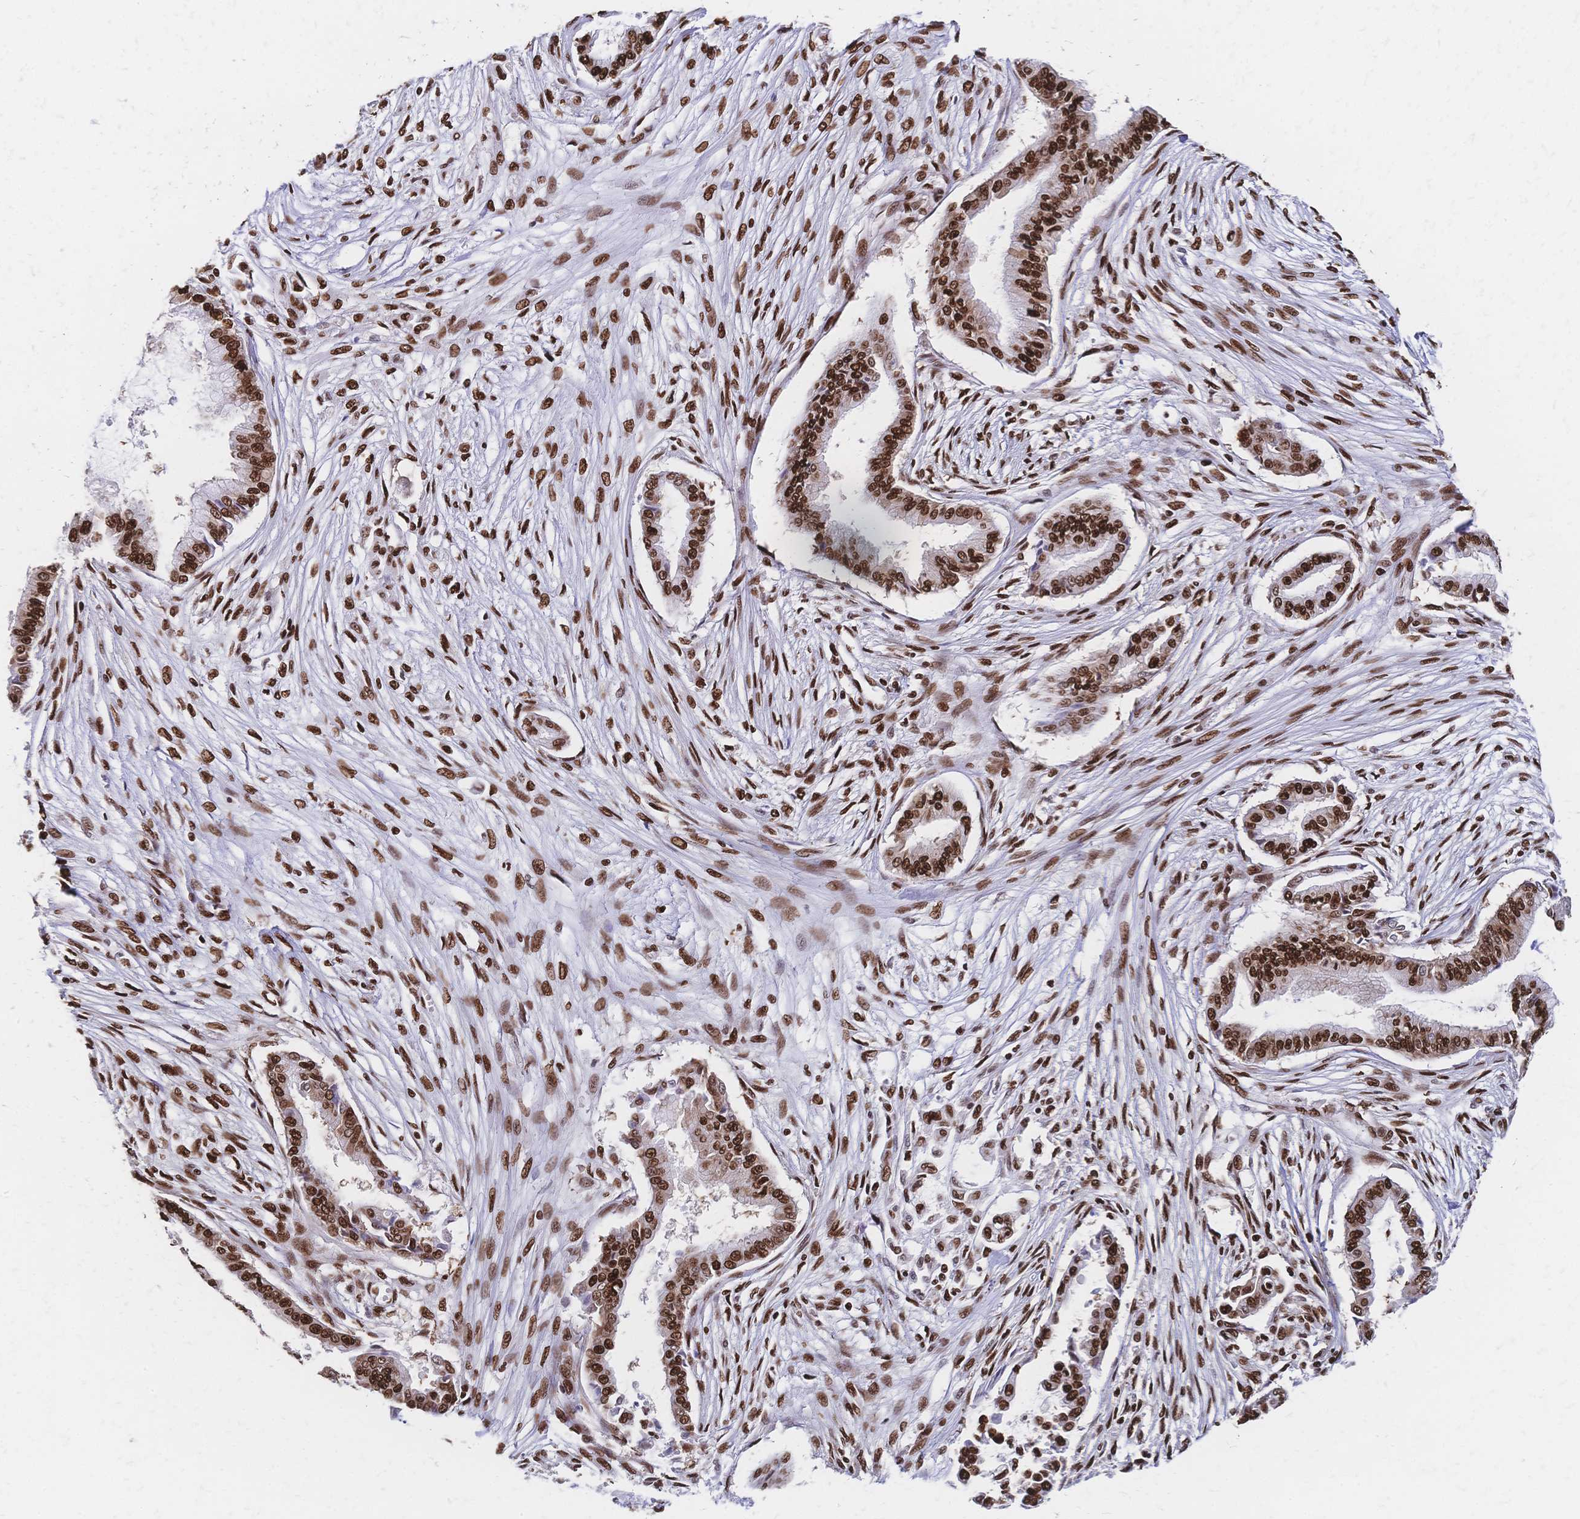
{"staining": {"intensity": "strong", "quantity": ">75%", "location": "nuclear"}, "tissue": "pancreatic cancer", "cell_type": "Tumor cells", "image_type": "cancer", "snomed": [{"axis": "morphology", "description": "Adenocarcinoma, NOS"}, {"axis": "topography", "description": "Pancreas"}], "caption": "Pancreatic adenocarcinoma stained with a brown dye demonstrates strong nuclear positive positivity in approximately >75% of tumor cells.", "gene": "HDGF", "patient": {"sex": "female", "age": 68}}